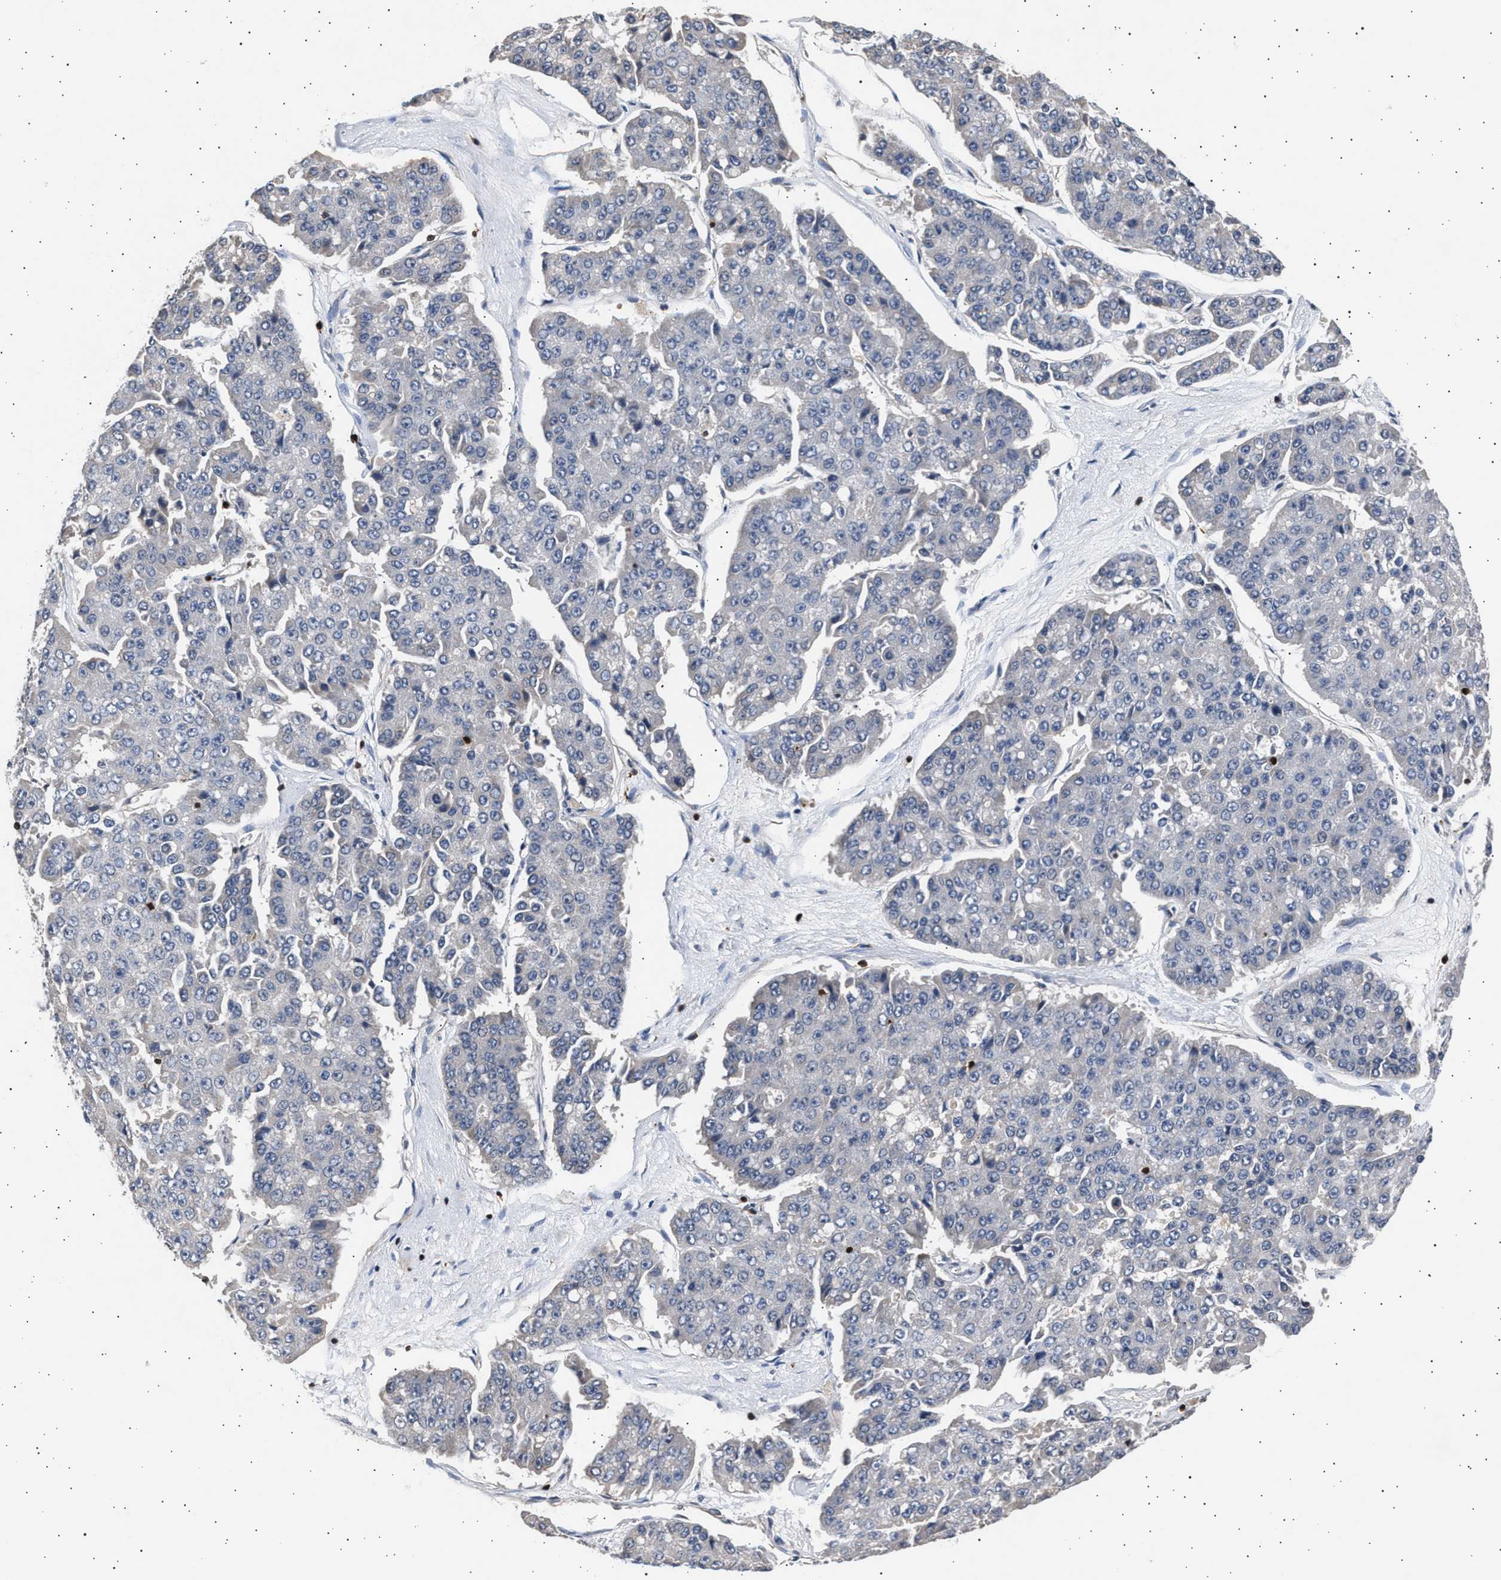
{"staining": {"intensity": "negative", "quantity": "none", "location": "none"}, "tissue": "pancreatic cancer", "cell_type": "Tumor cells", "image_type": "cancer", "snomed": [{"axis": "morphology", "description": "Adenocarcinoma, NOS"}, {"axis": "topography", "description": "Pancreas"}], "caption": "Tumor cells are negative for protein expression in human pancreatic adenocarcinoma. (DAB (3,3'-diaminobenzidine) immunohistochemistry, high magnification).", "gene": "GRAP2", "patient": {"sex": "male", "age": 50}}